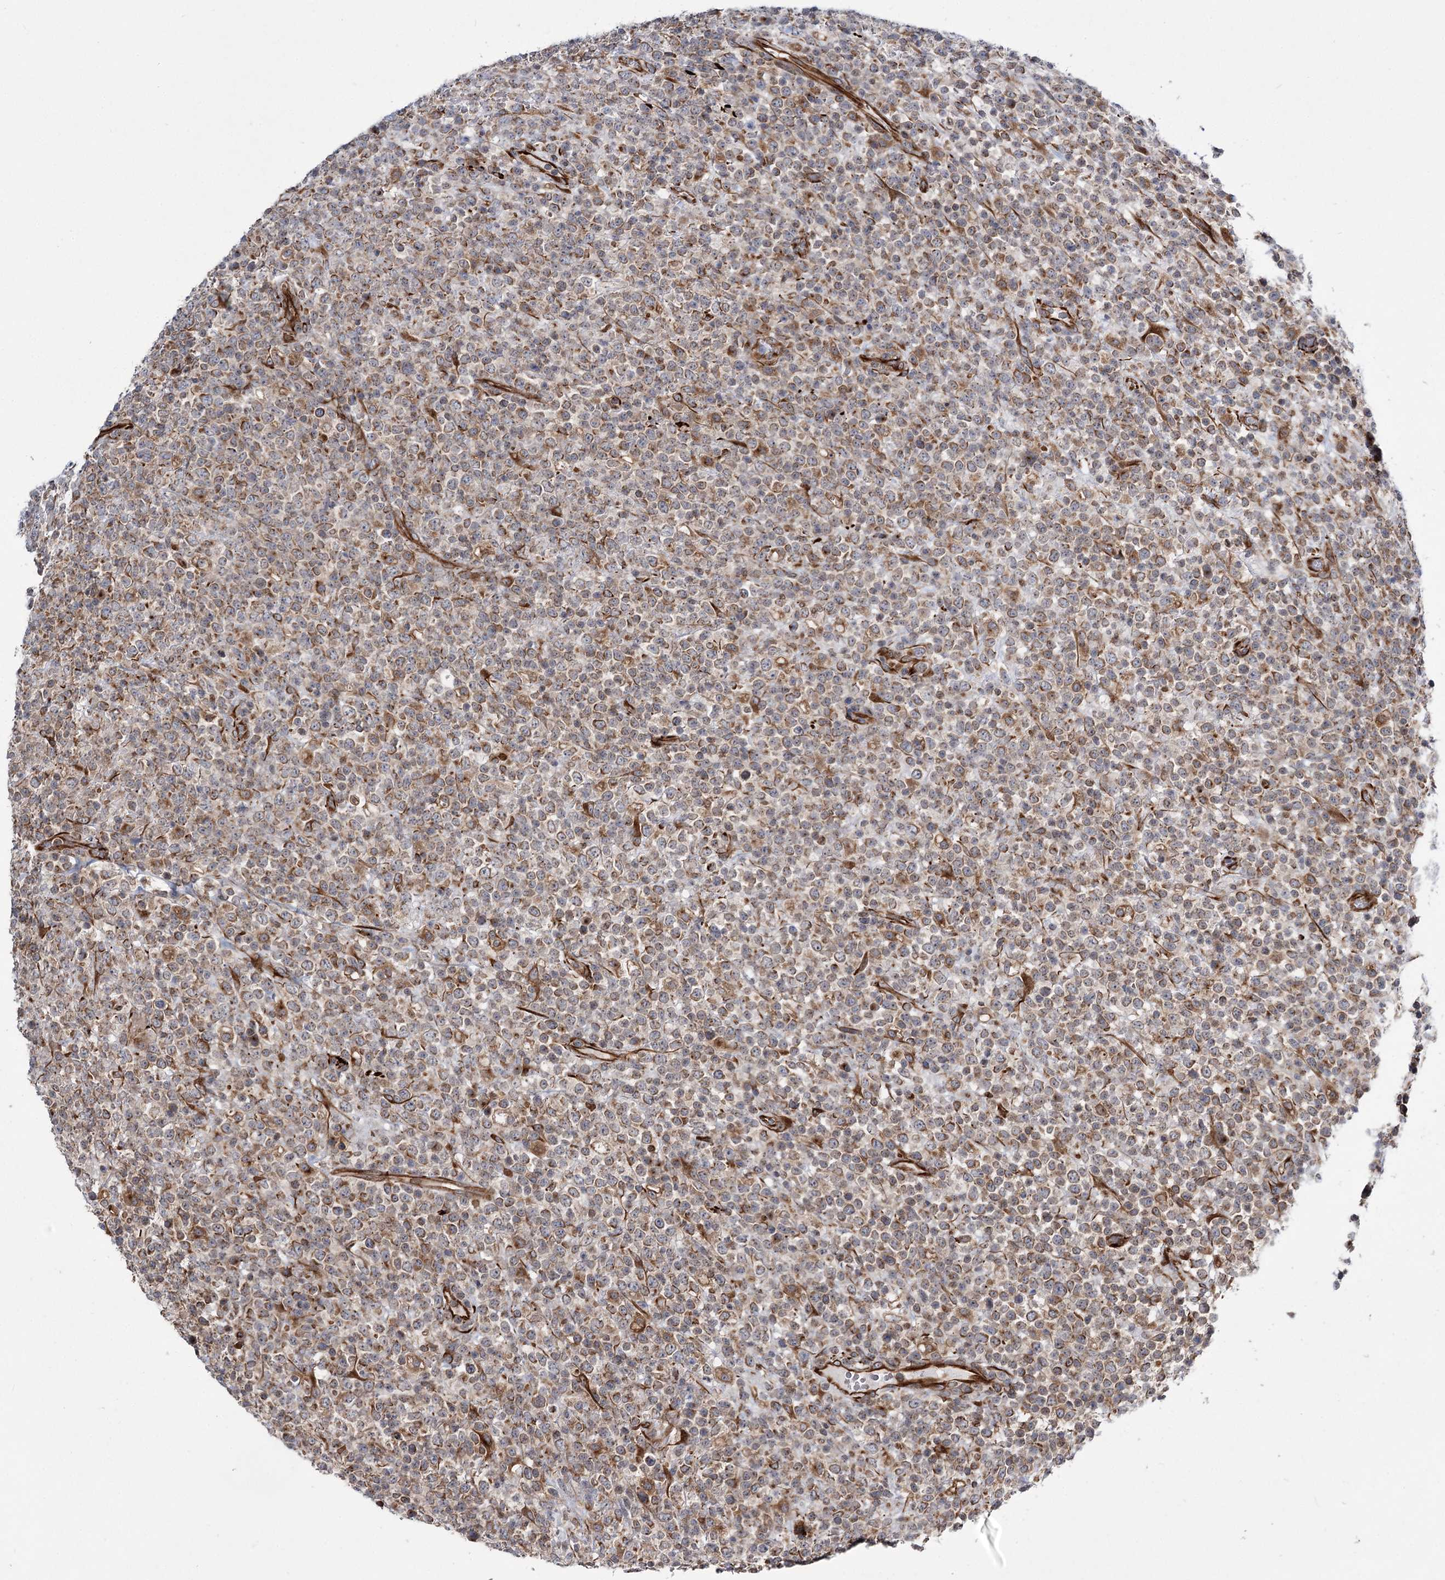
{"staining": {"intensity": "weak", "quantity": ">75%", "location": "cytoplasmic/membranous"}, "tissue": "lymphoma", "cell_type": "Tumor cells", "image_type": "cancer", "snomed": [{"axis": "morphology", "description": "Malignant lymphoma, non-Hodgkin's type, High grade"}, {"axis": "topography", "description": "Colon"}], "caption": "IHC (DAB) staining of lymphoma displays weak cytoplasmic/membranous protein positivity in about >75% of tumor cells. (brown staining indicates protein expression, while blue staining denotes nuclei).", "gene": "DPEP2", "patient": {"sex": "female", "age": 53}}